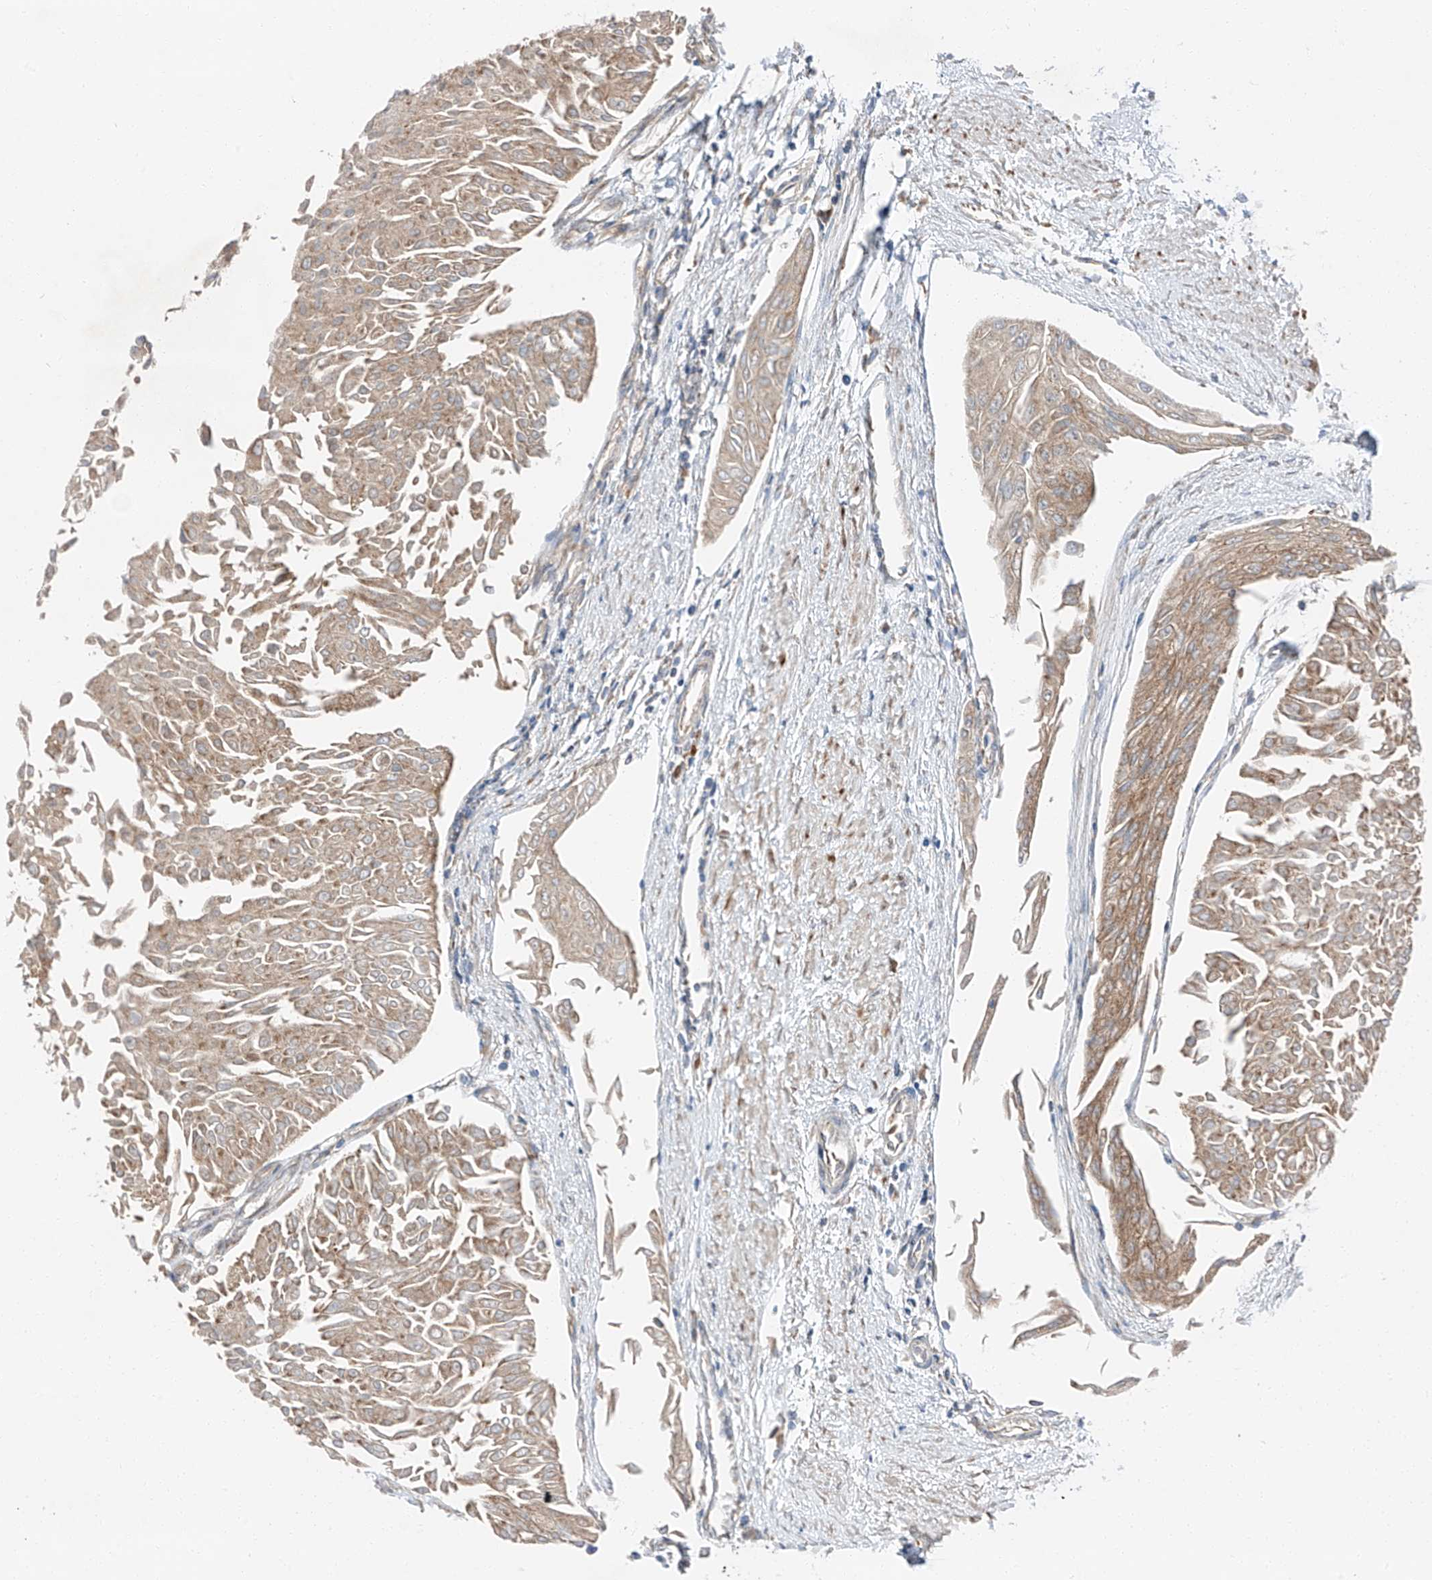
{"staining": {"intensity": "weak", "quantity": ">75%", "location": "cytoplasmic/membranous"}, "tissue": "urothelial cancer", "cell_type": "Tumor cells", "image_type": "cancer", "snomed": [{"axis": "morphology", "description": "Urothelial carcinoma, Low grade"}, {"axis": "topography", "description": "Urinary bladder"}], "caption": "Immunohistochemistry (IHC) (DAB) staining of urothelial cancer shows weak cytoplasmic/membranous protein expression in about >75% of tumor cells.", "gene": "ZC3H15", "patient": {"sex": "male", "age": 67}}